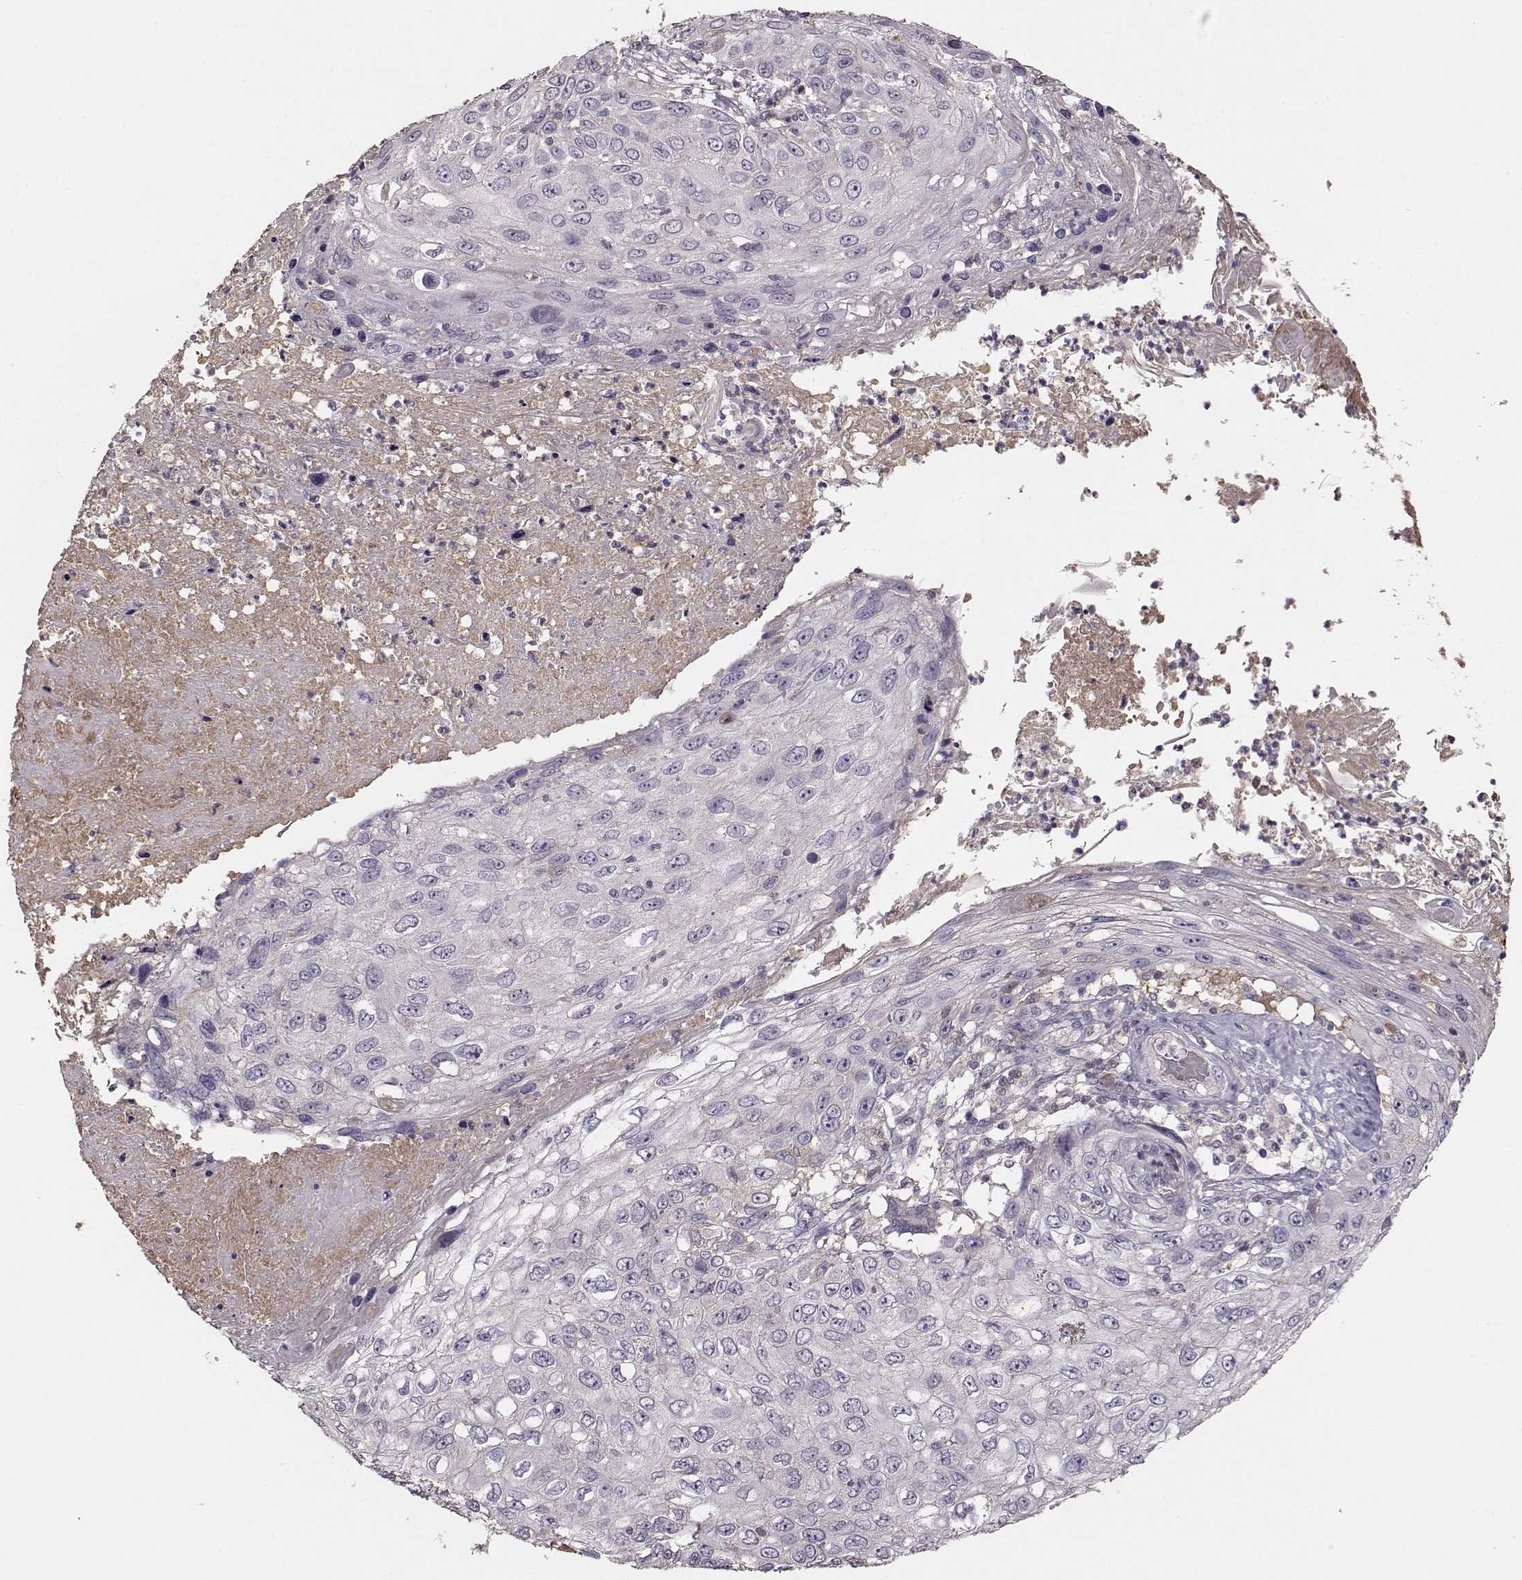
{"staining": {"intensity": "negative", "quantity": "none", "location": "none"}, "tissue": "skin cancer", "cell_type": "Tumor cells", "image_type": "cancer", "snomed": [{"axis": "morphology", "description": "Squamous cell carcinoma, NOS"}, {"axis": "topography", "description": "Skin"}], "caption": "IHC image of human skin squamous cell carcinoma stained for a protein (brown), which displays no expression in tumor cells.", "gene": "PMCH", "patient": {"sex": "male", "age": 92}}